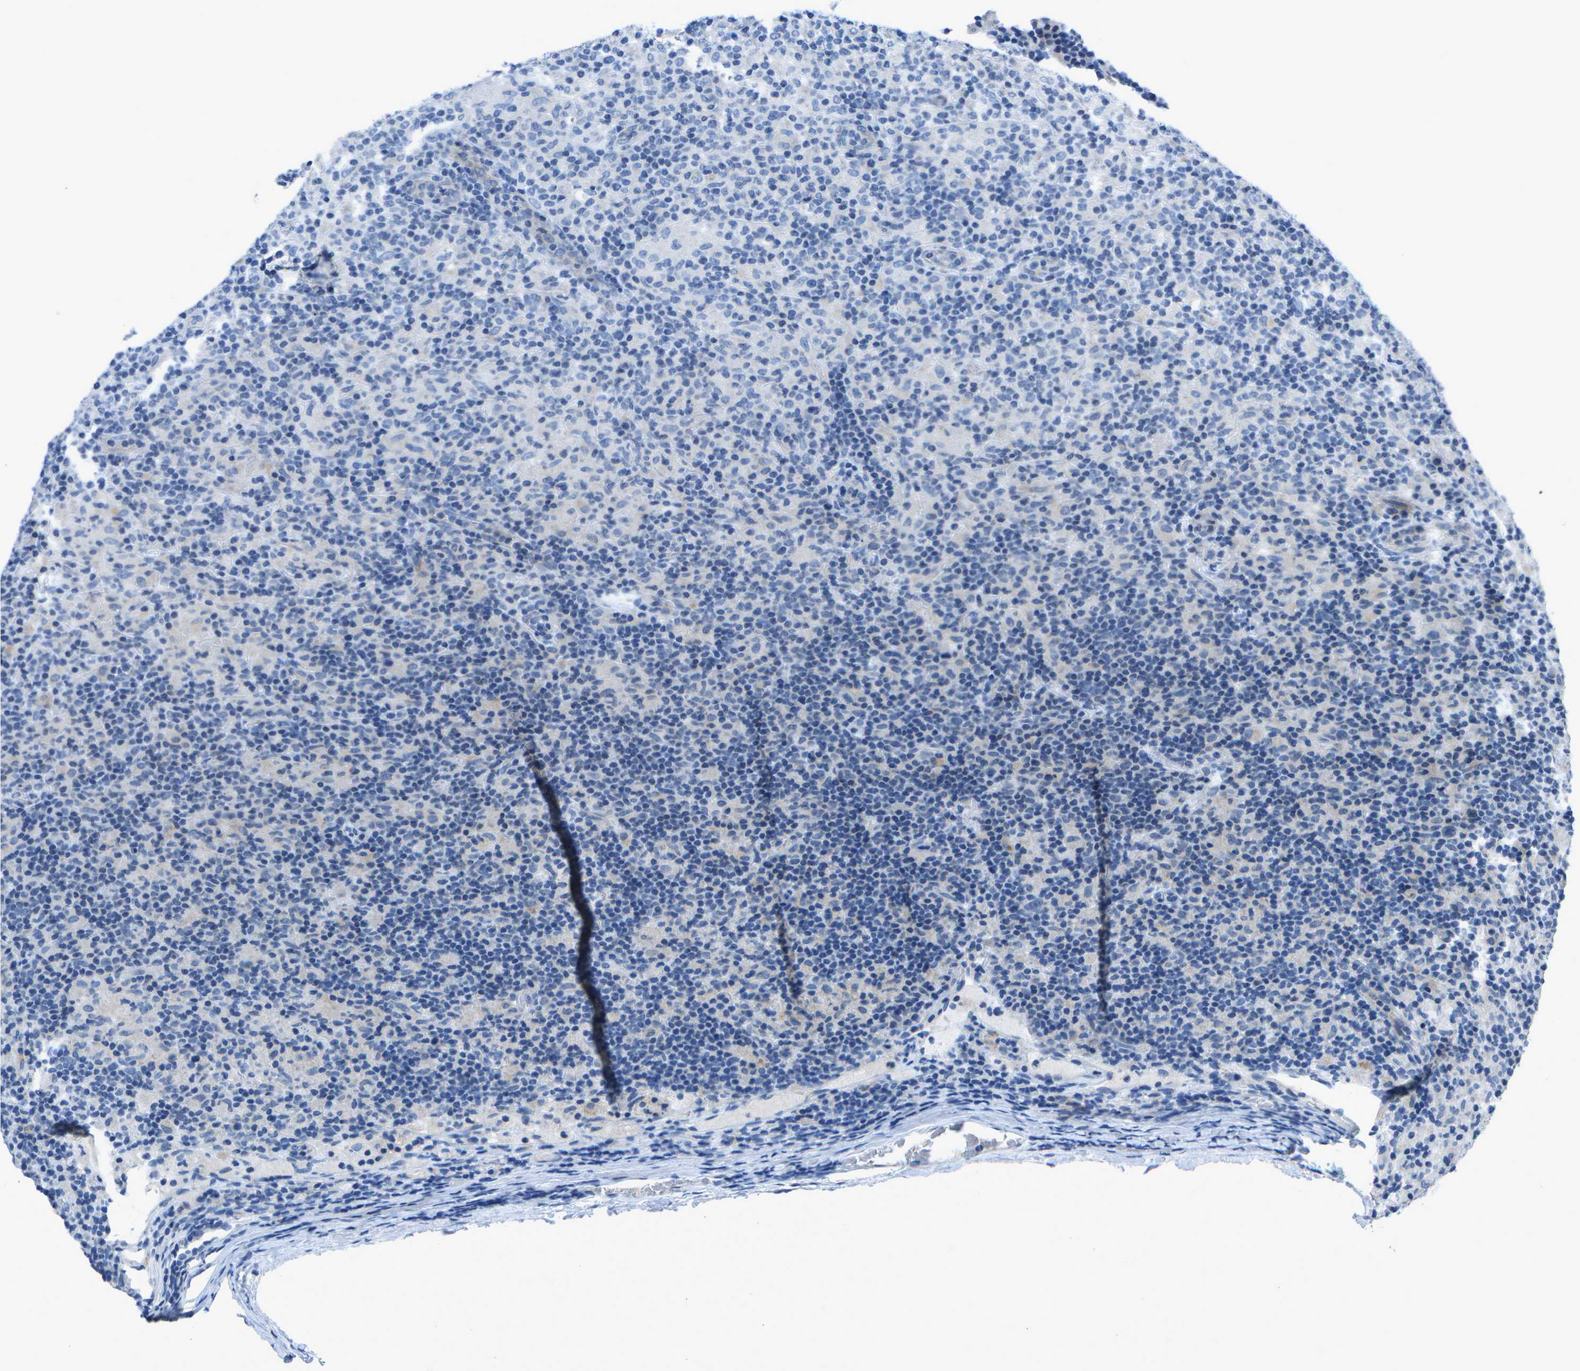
{"staining": {"intensity": "negative", "quantity": "none", "location": "none"}, "tissue": "lymphoma", "cell_type": "Tumor cells", "image_type": "cancer", "snomed": [{"axis": "morphology", "description": "Hodgkin's disease, NOS"}, {"axis": "topography", "description": "Lymph node"}], "caption": "Tumor cells are negative for brown protein staining in lymphoma.", "gene": "DCT", "patient": {"sex": "male", "age": 70}}